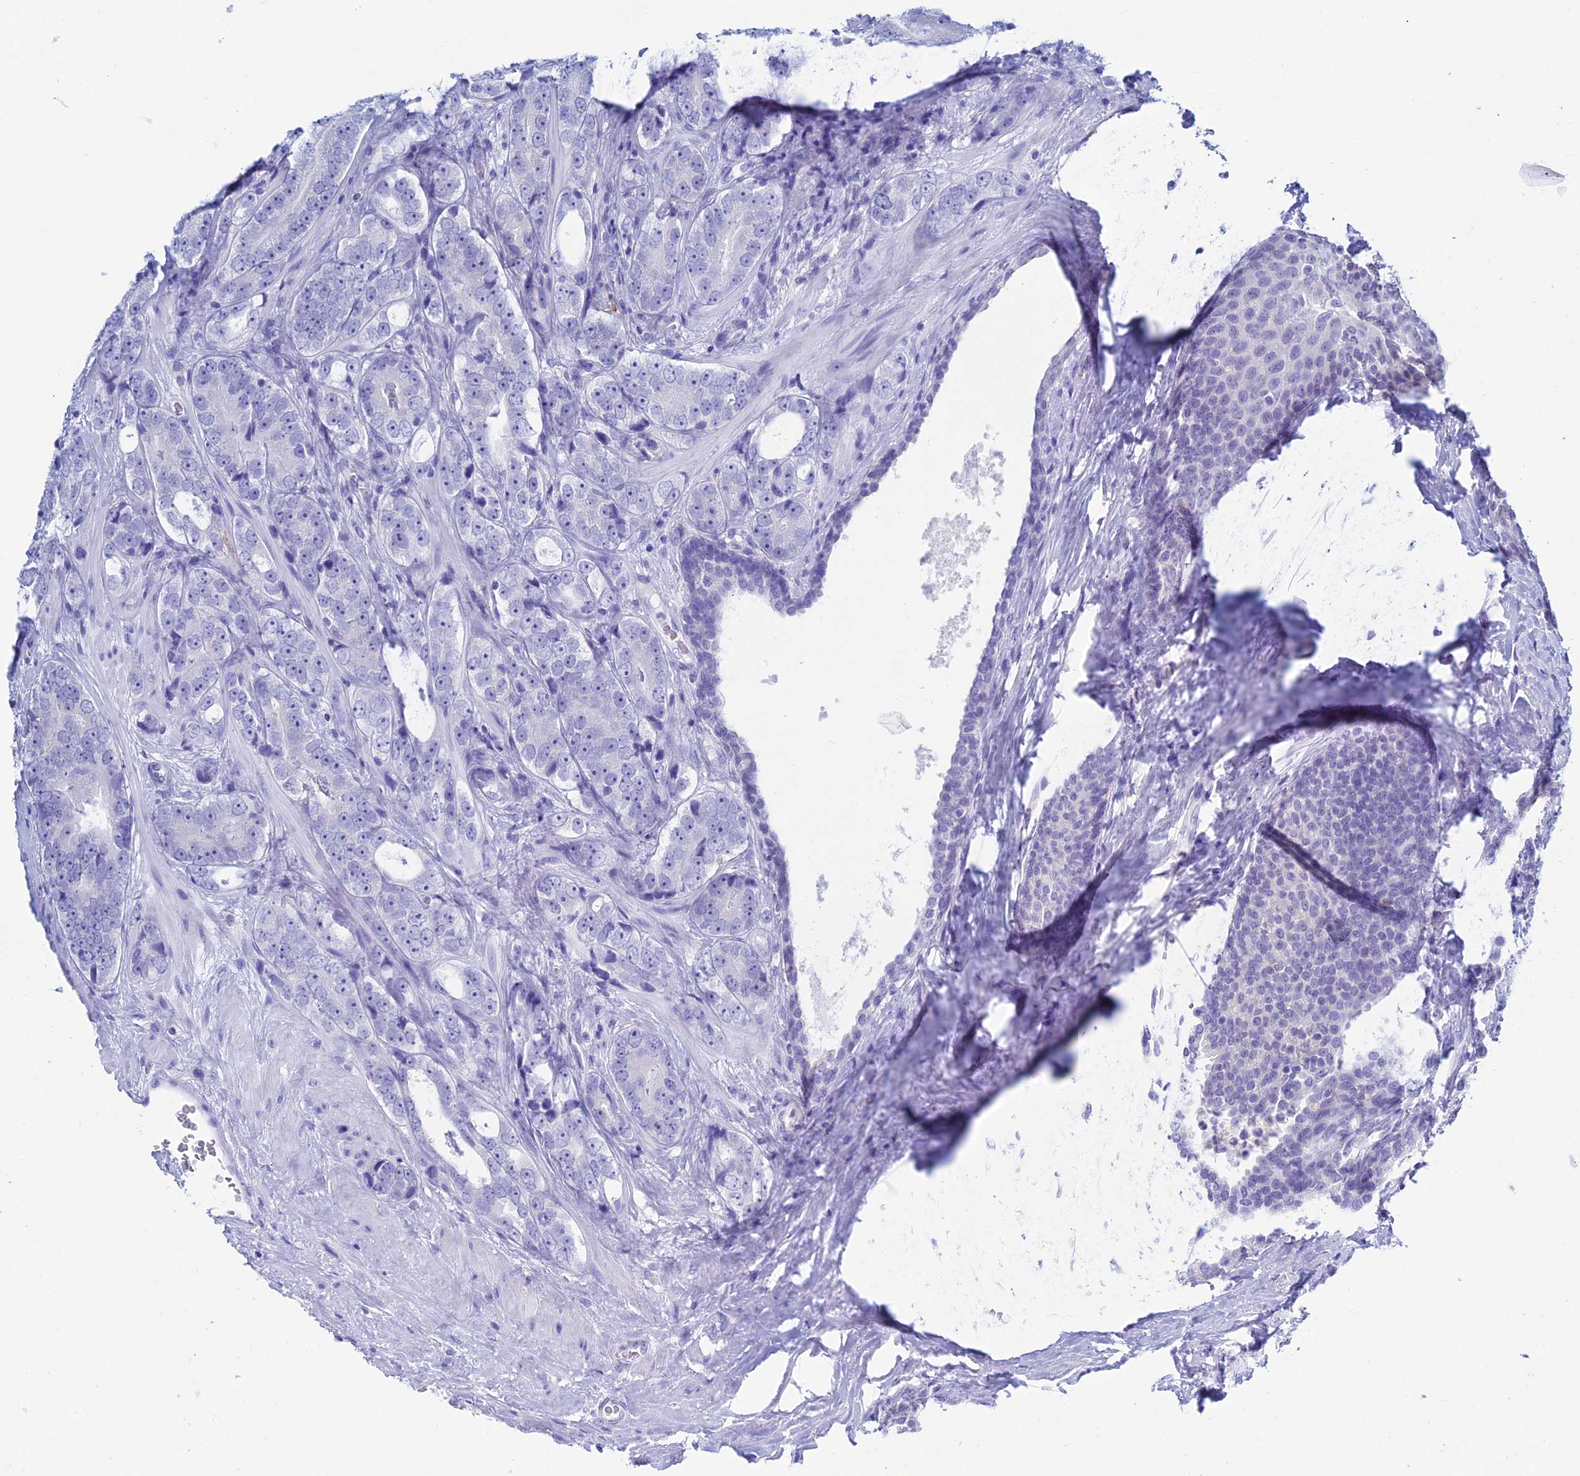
{"staining": {"intensity": "negative", "quantity": "none", "location": "none"}, "tissue": "prostate cancer", "cell_type": "Tumor cells", "image_type": "cancer", "snomed": [{"axis": "morphology", "description": "Adenocarcinoma, High grade"}, {"axis": "topography", "description": "Prostate"}], "caption": "The photomicrograph demonstrates no significant expression in tumor cells of adenocarcinoma (high-grade) (prostate).", "gene": "KCNK17", "patient": {"sex": "male", "age": 56}}